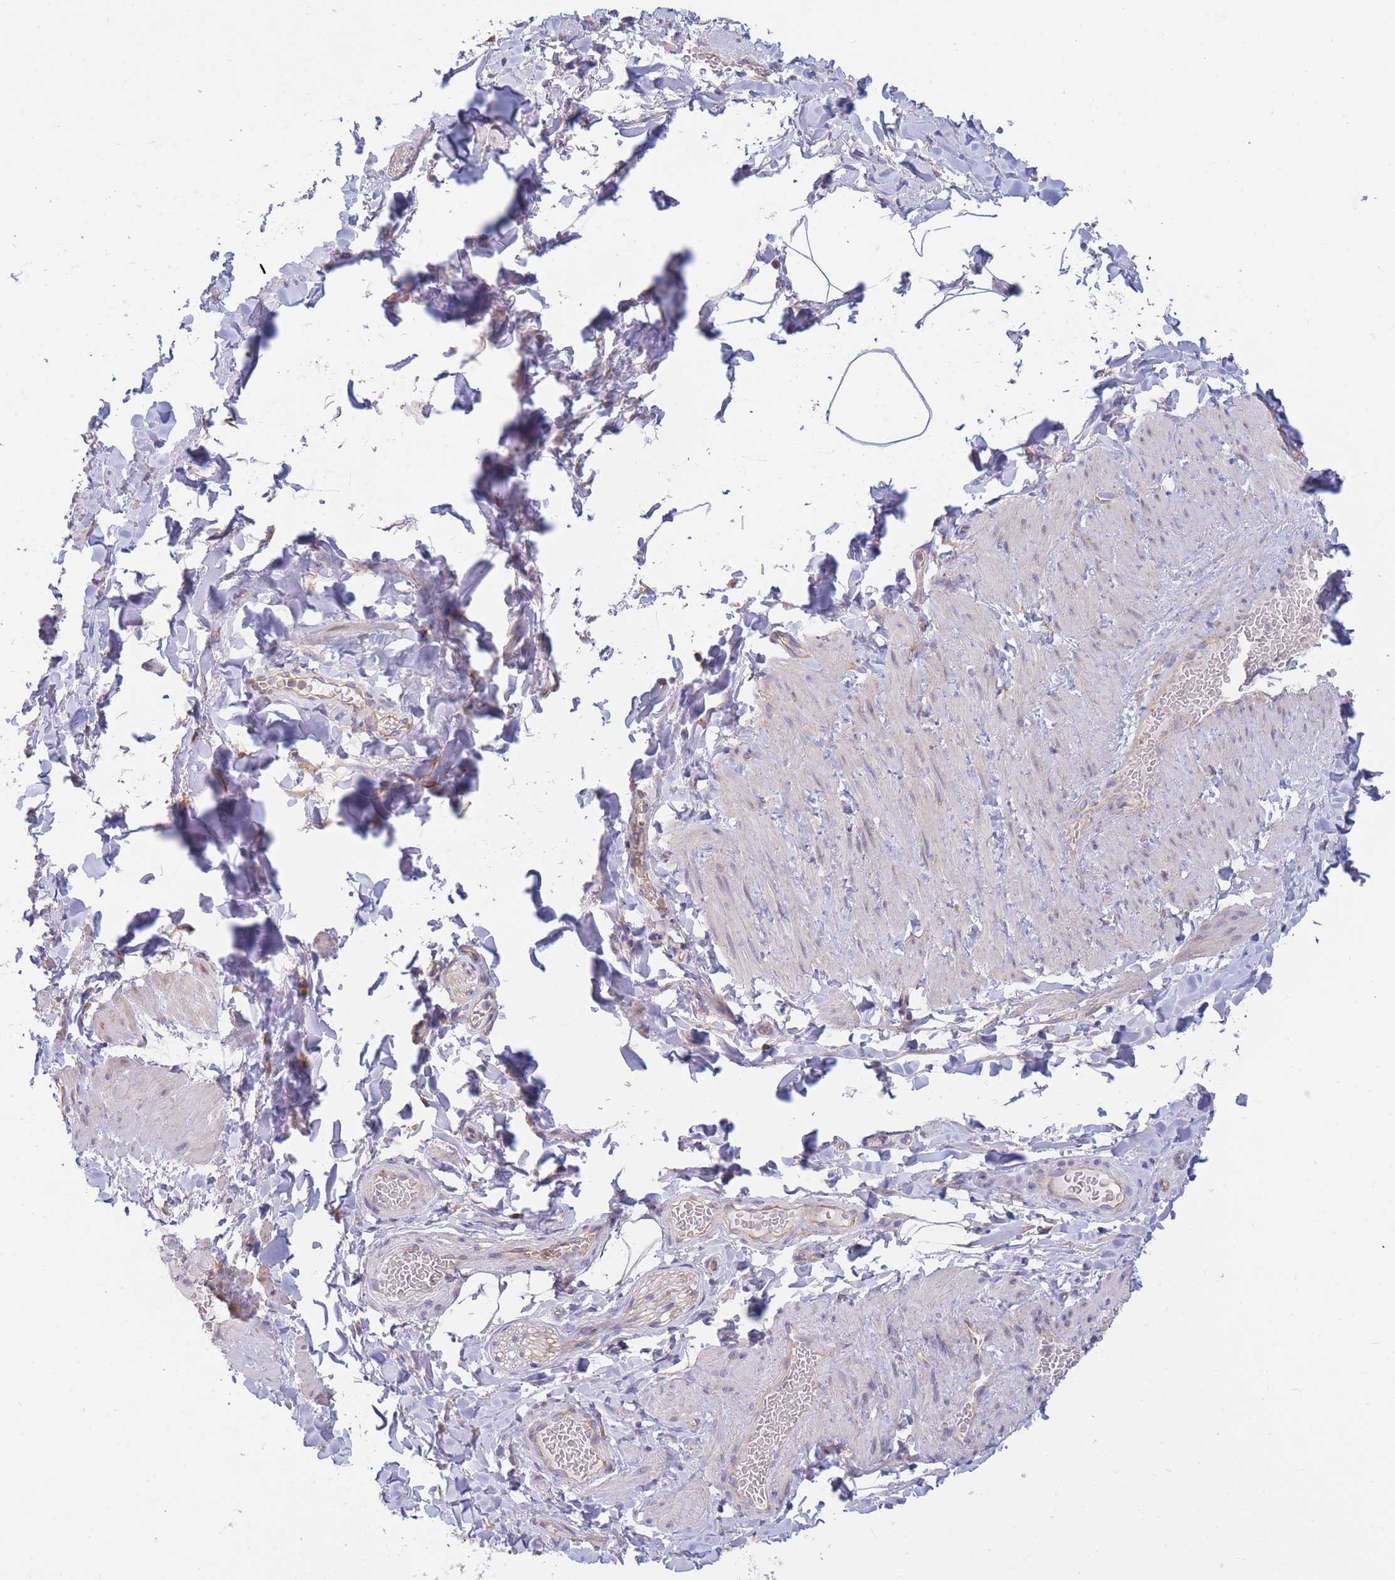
{"staining": {"intensity": "negative", "quantity": "none", "location": "none"}, "tissue": "adipose tissue", "cell_type": "Adipocytes", "image_type": "normal", "snomed": [{"axis": "morphology", "description": "Normal tissue, NOS"}, {"axis": "topography", "description": "Soft tissue"}, {"axis": "topography", "description": "Vascular tissue"}], "caption": "Adipocytes show no significant protein staining in benign adipose tissue.", "gene": "SH2B2", "patient": {"sex": "male", "age": 54}}